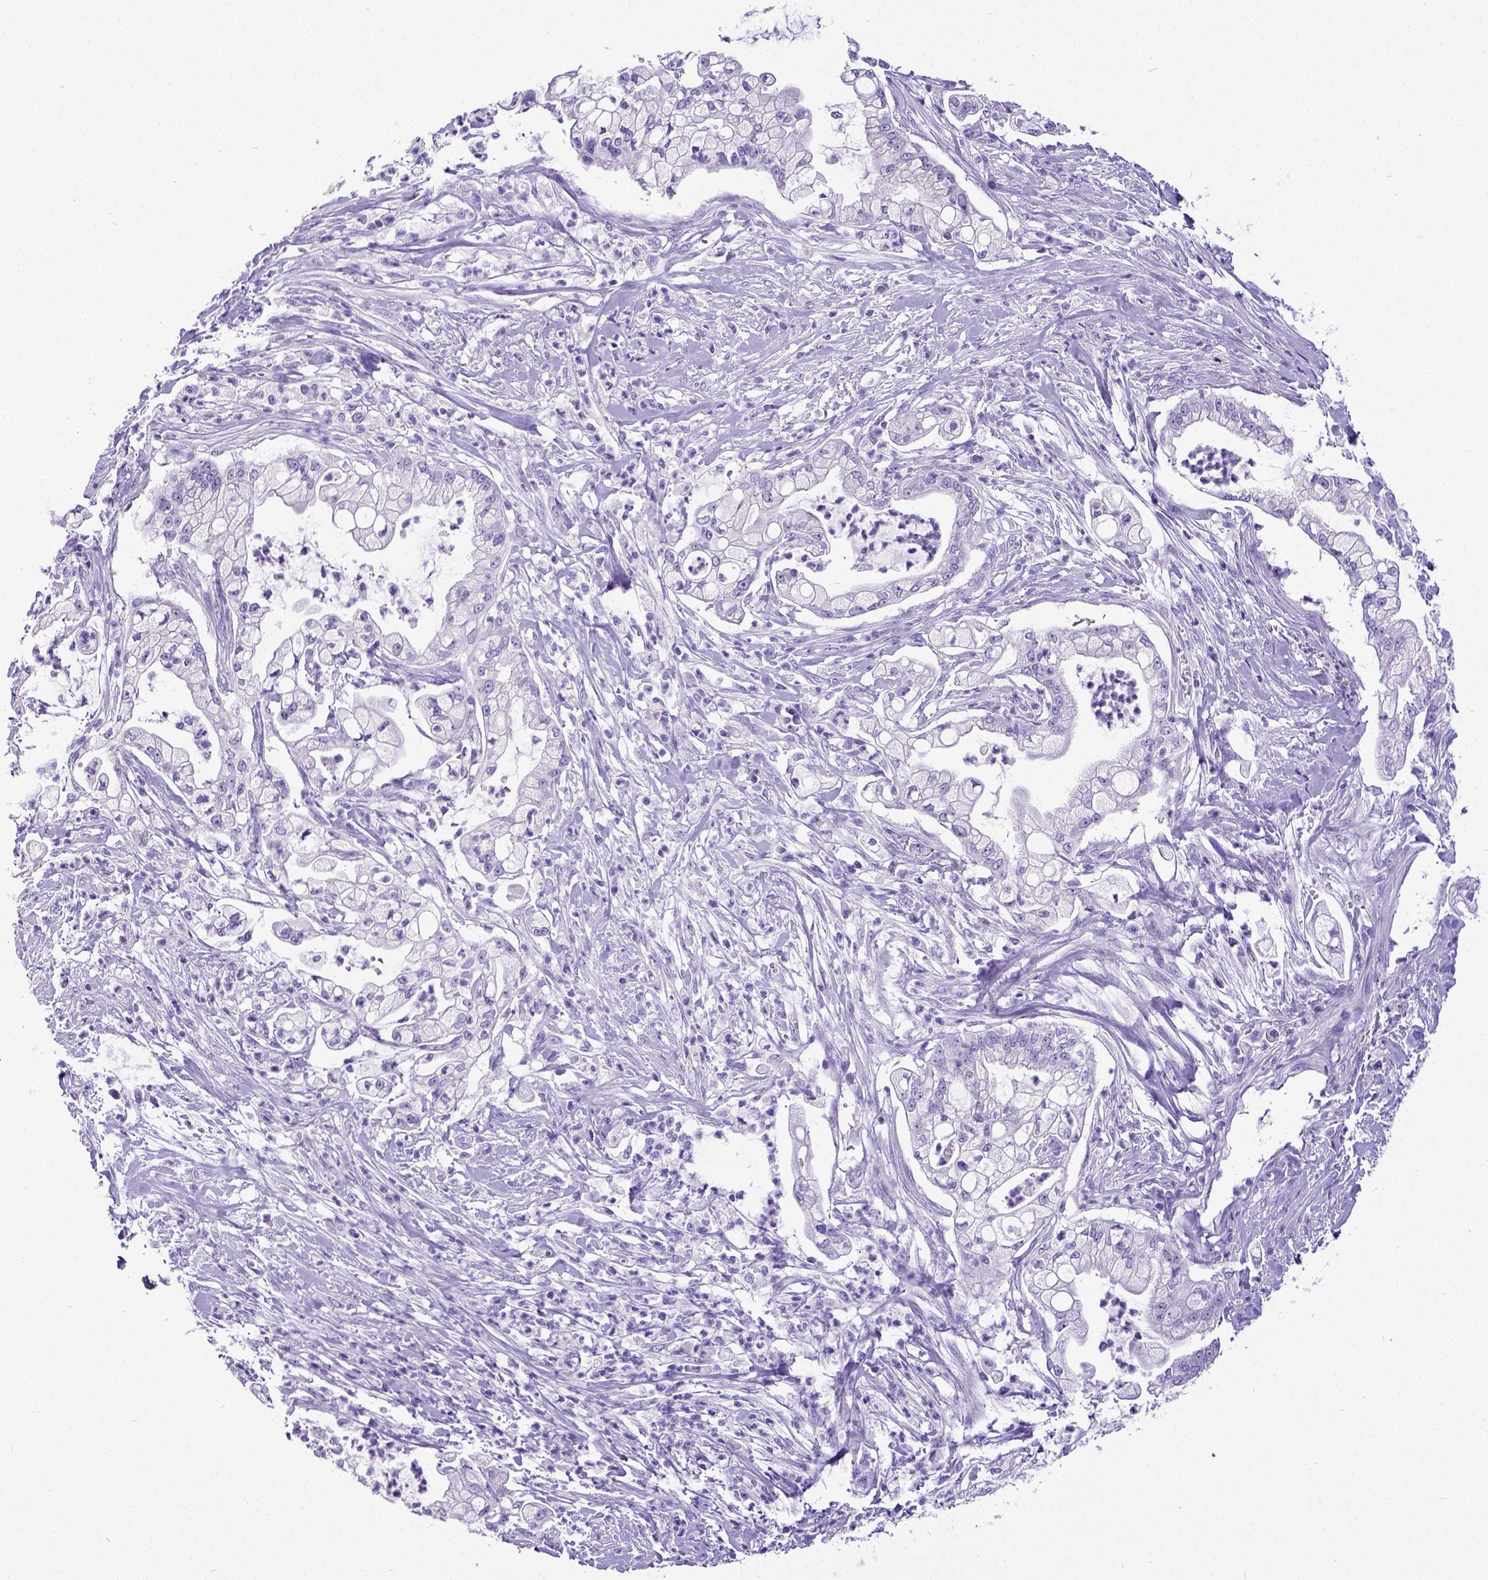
{"staining": {"intensity": "negative", "quantity": "none", "location": "none"}, "tissue": "pancreatic cancer", "cell_type": "Tumor cells", "image_type": "cancer", "snomed": [{"axis": "morphology", "description": "Adenocarcinoma, NOS"}, {"axis": "topography", "description": "Pancreas"}], "caption": "Tumor cells are negative for brown protein staining in pancreatic cancer (adenocarcinoma).", "gene": "SATB2", "patient": {"sex": "female", "age": 69}}